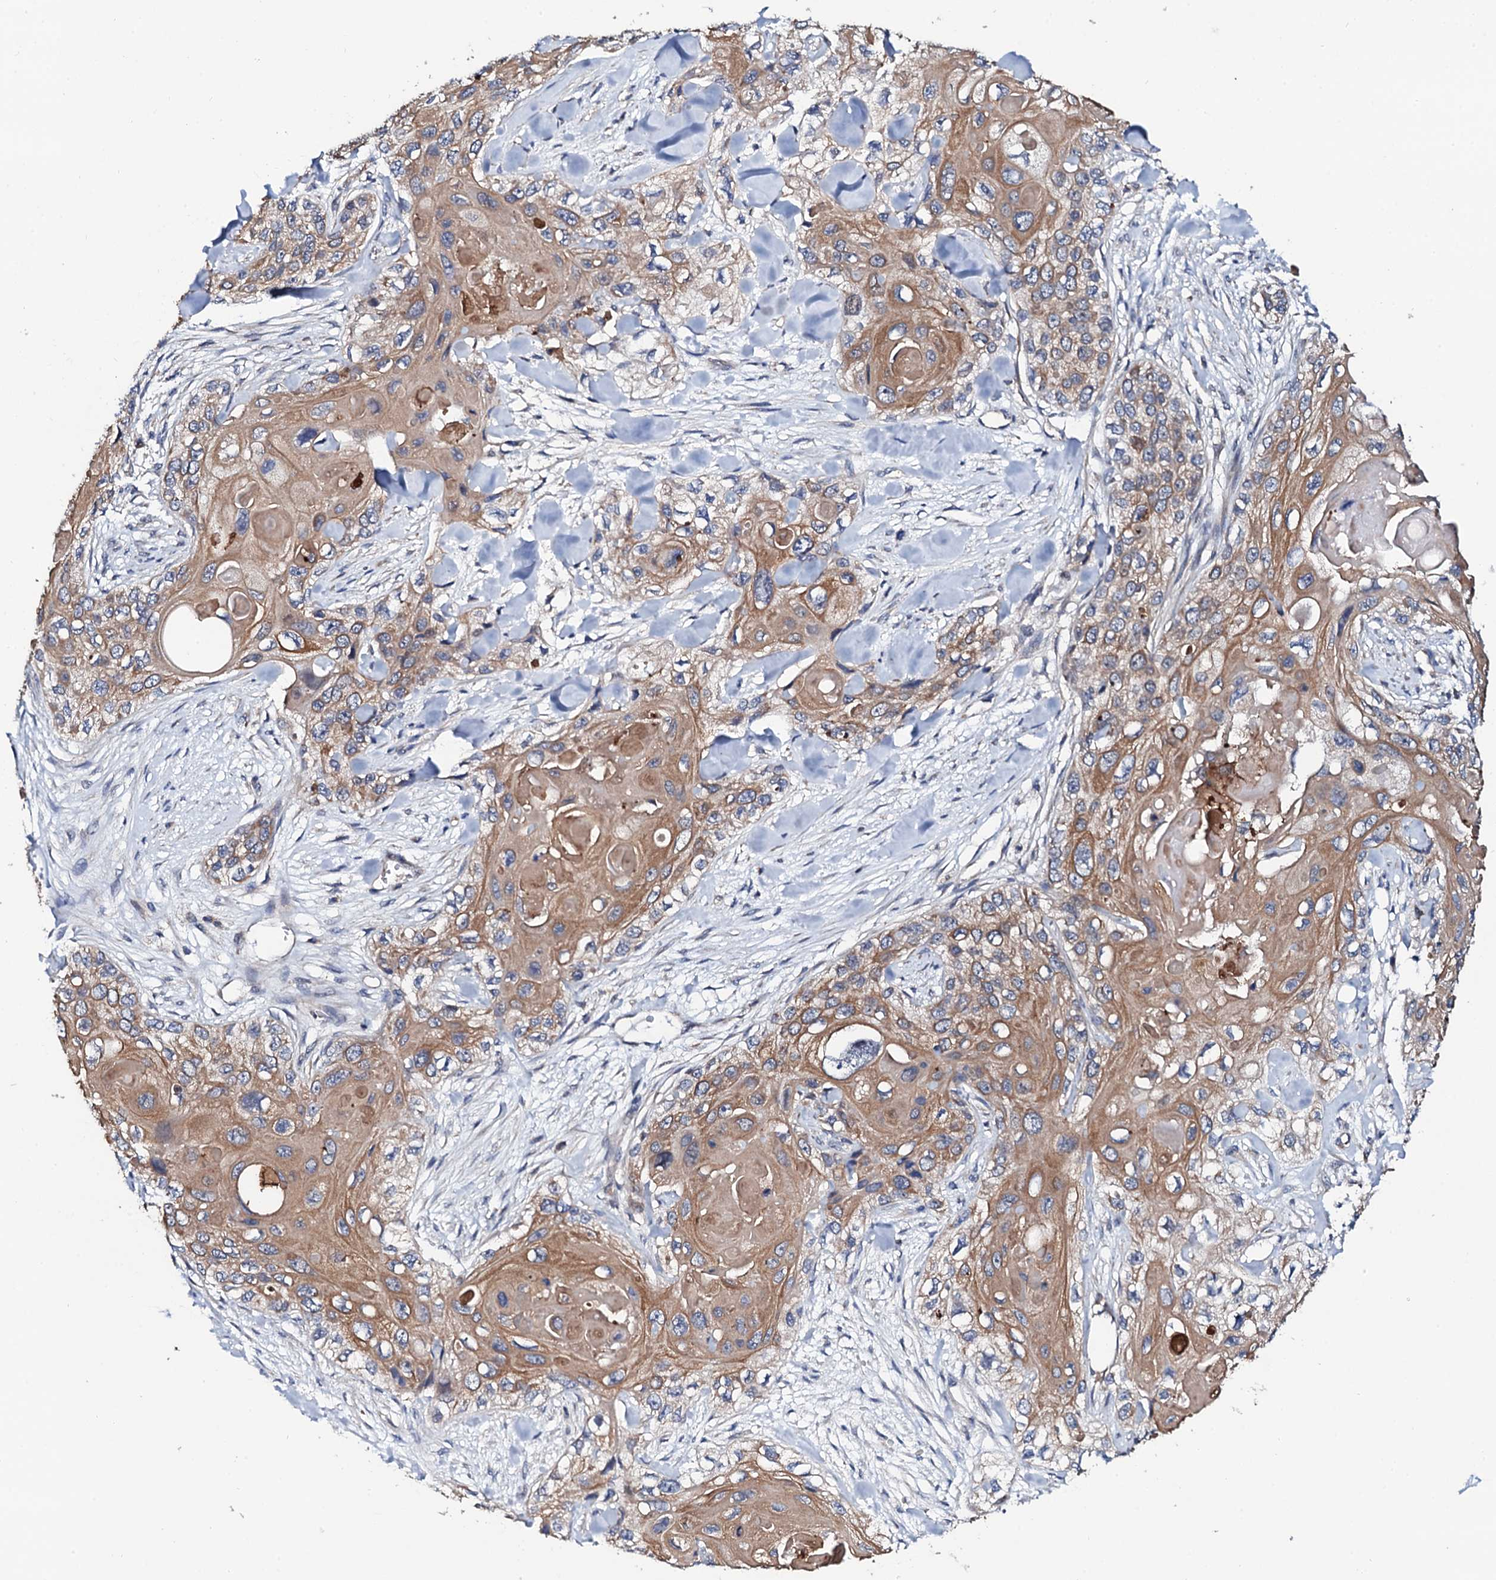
{"staining": {"intensity": "moderate", "quantity": ">75%", "location": "cytoplasmic/membranous"}, "tissue": "skin cancer", "cell_type": "Tumor cells", "image_type": "cancer", "snomed": [{"axis": "morphology", "description": "Normal tissue, NOS"}, {"axis": "morphology", "description": "Squamous cell carcinoma, NOS"}, {"axis": "topography", "description": "Skin"}], "caption": "Immunohistochemistry (DAB (3,3'-diaminobenzidine)) staining of skin cancer (squamous cell carcinoma) reveals moderate cytoplasmic/membranous protein staining in approximately >75% of tumor cells.", "gene": "COG4", "patient": {"sex": "male", "age": 72}}